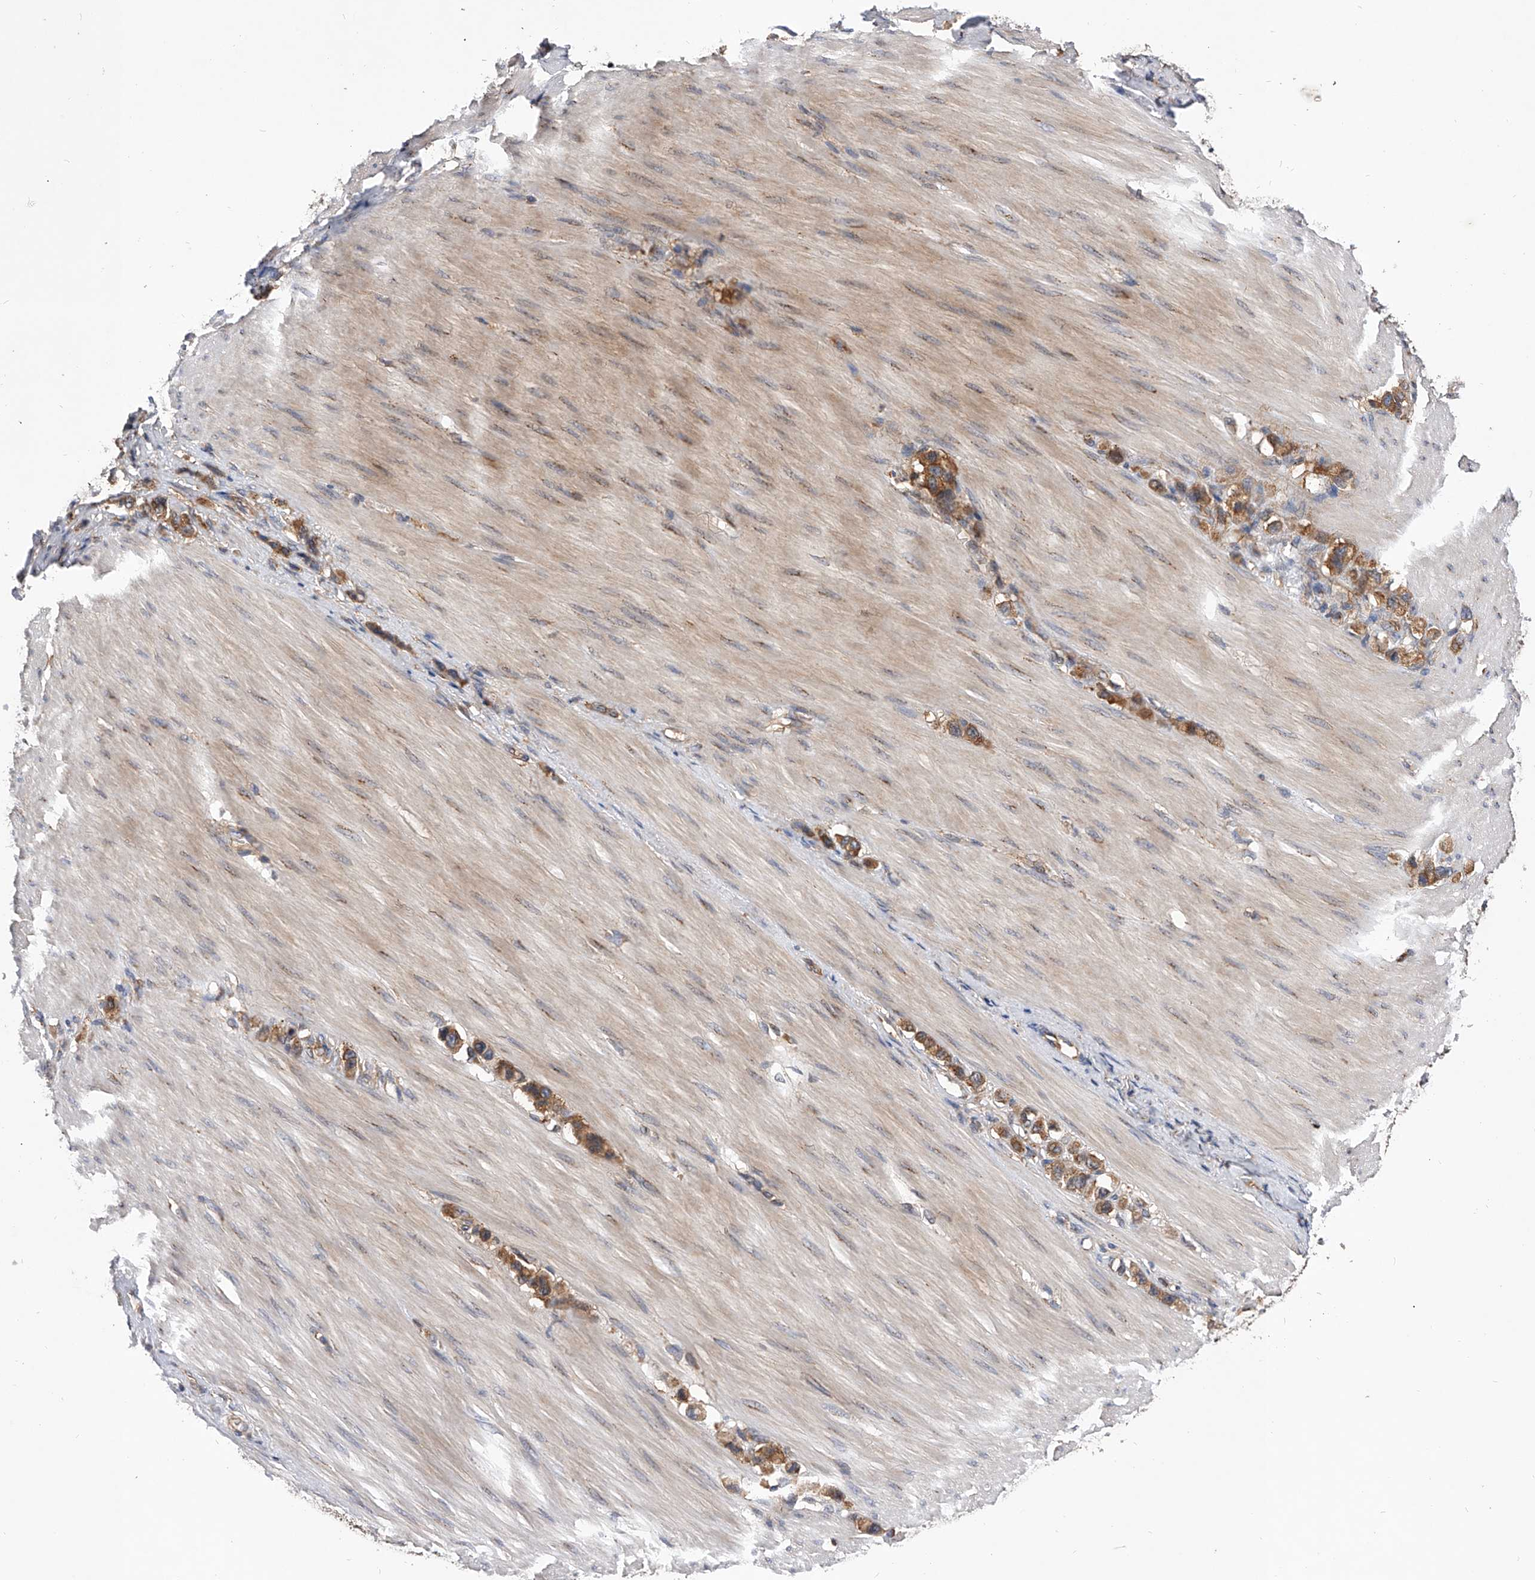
{"staining": {"intensity": "strong", "quantity": ">75%", "location": "cytoplasmic/membranous"}, "tissue": "stomach cancer", "cell_type": "Tumor cells", "image_type": "cancer", "snomed": [{"axis": "morphology", "description": "Adenocarcinoma, NOS"}, {"axis": "topography", "description": "Stomach"}], "caption": "A brown stain highlights strong cytoplasmic/membranous expression of a protein in human adenocarcinoma (stomach) tumor cells.", "gene": "CFAP410", "patient": {"sex": "female", "age": 65}}